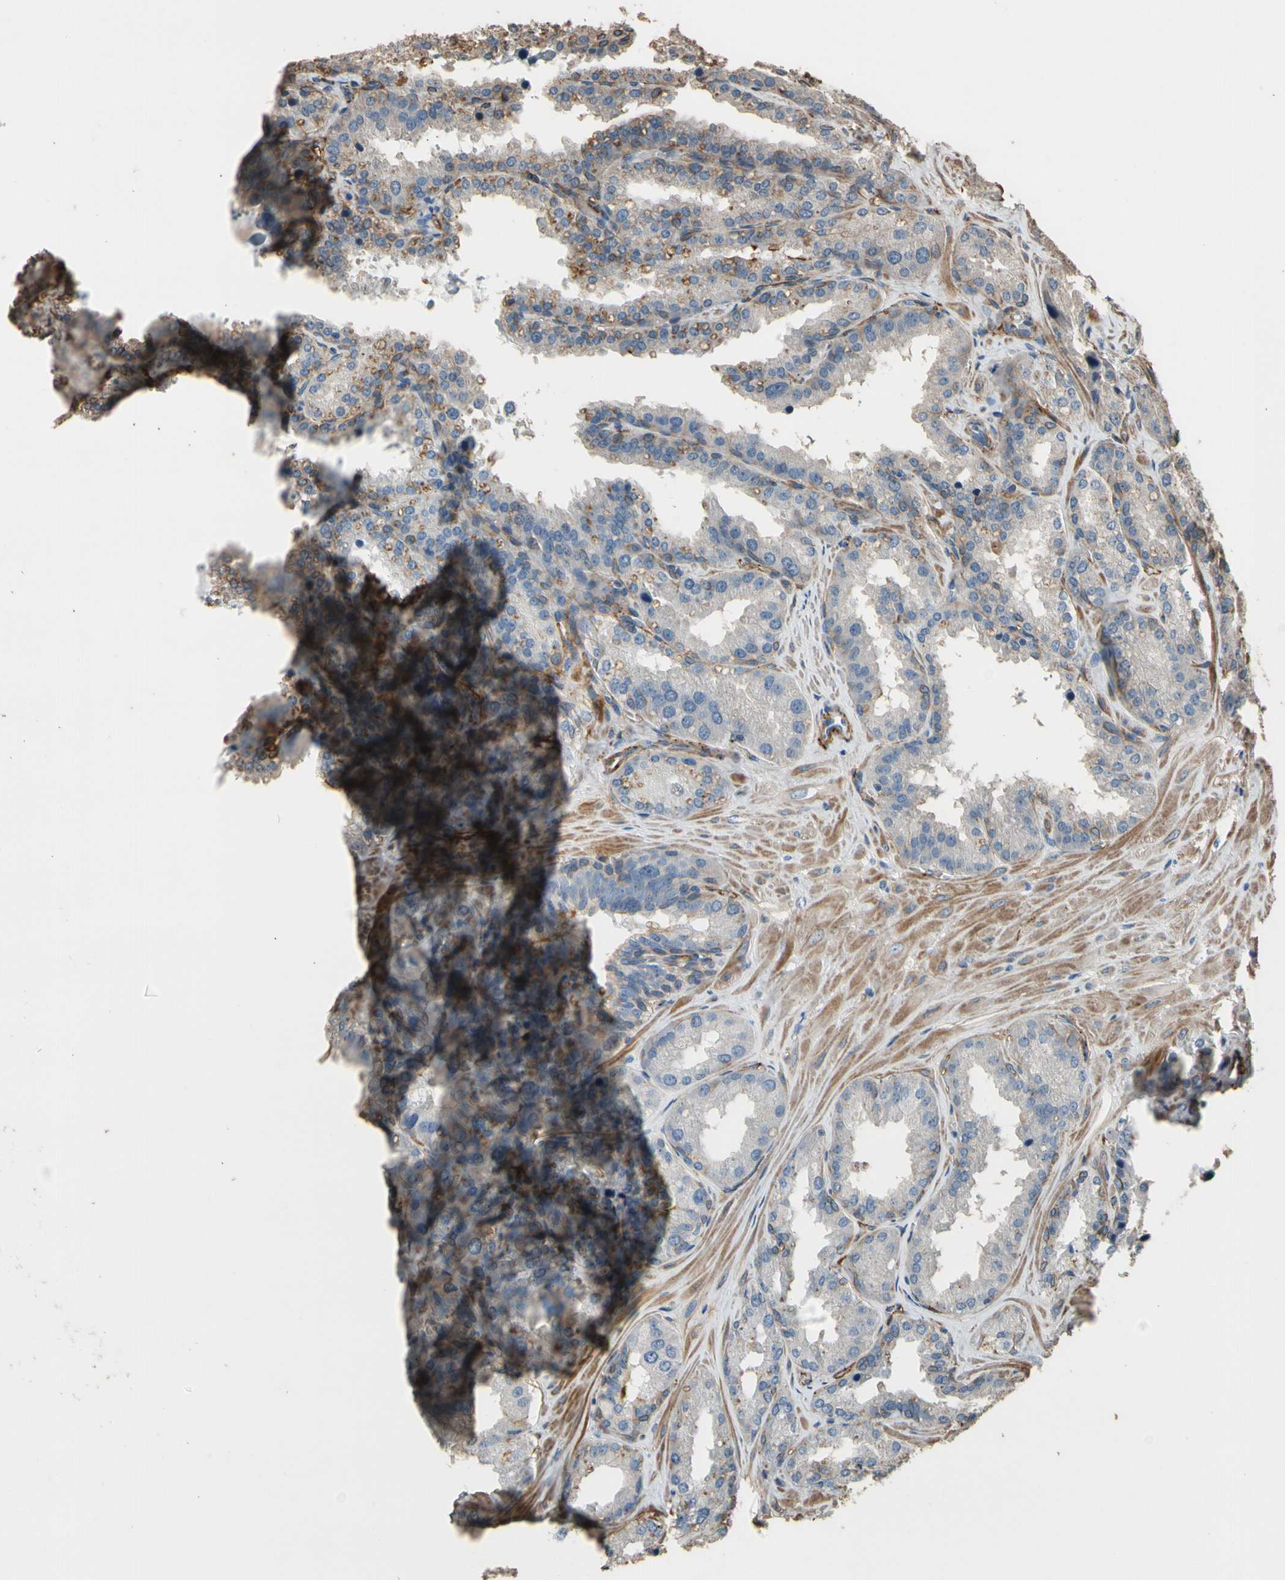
{"staining": {"intensity": "moderate", "quantity": "25%-75%", "location": "cytoplasmic/membranous"}, "tissue": "seminal vesicle", "cell_type": "Glandular cells", "image_type": "normal", "snomed": [{"axis": "morphology", "description": "Normal tissue, NOS"}, {"axis": "topography", "description": "Prostate"}, {"axis": "topography", "description": "Seminal veicle"}], "caption": "Moderate cytoplasmic/membranous positivity for a protein is seen in approximately 25%-75% of glandular cells of unremarkable seminal vesicle using immunohistochemistry.", "gene": "SUSD2", "patient": {"sex": "male", "age": 51}}